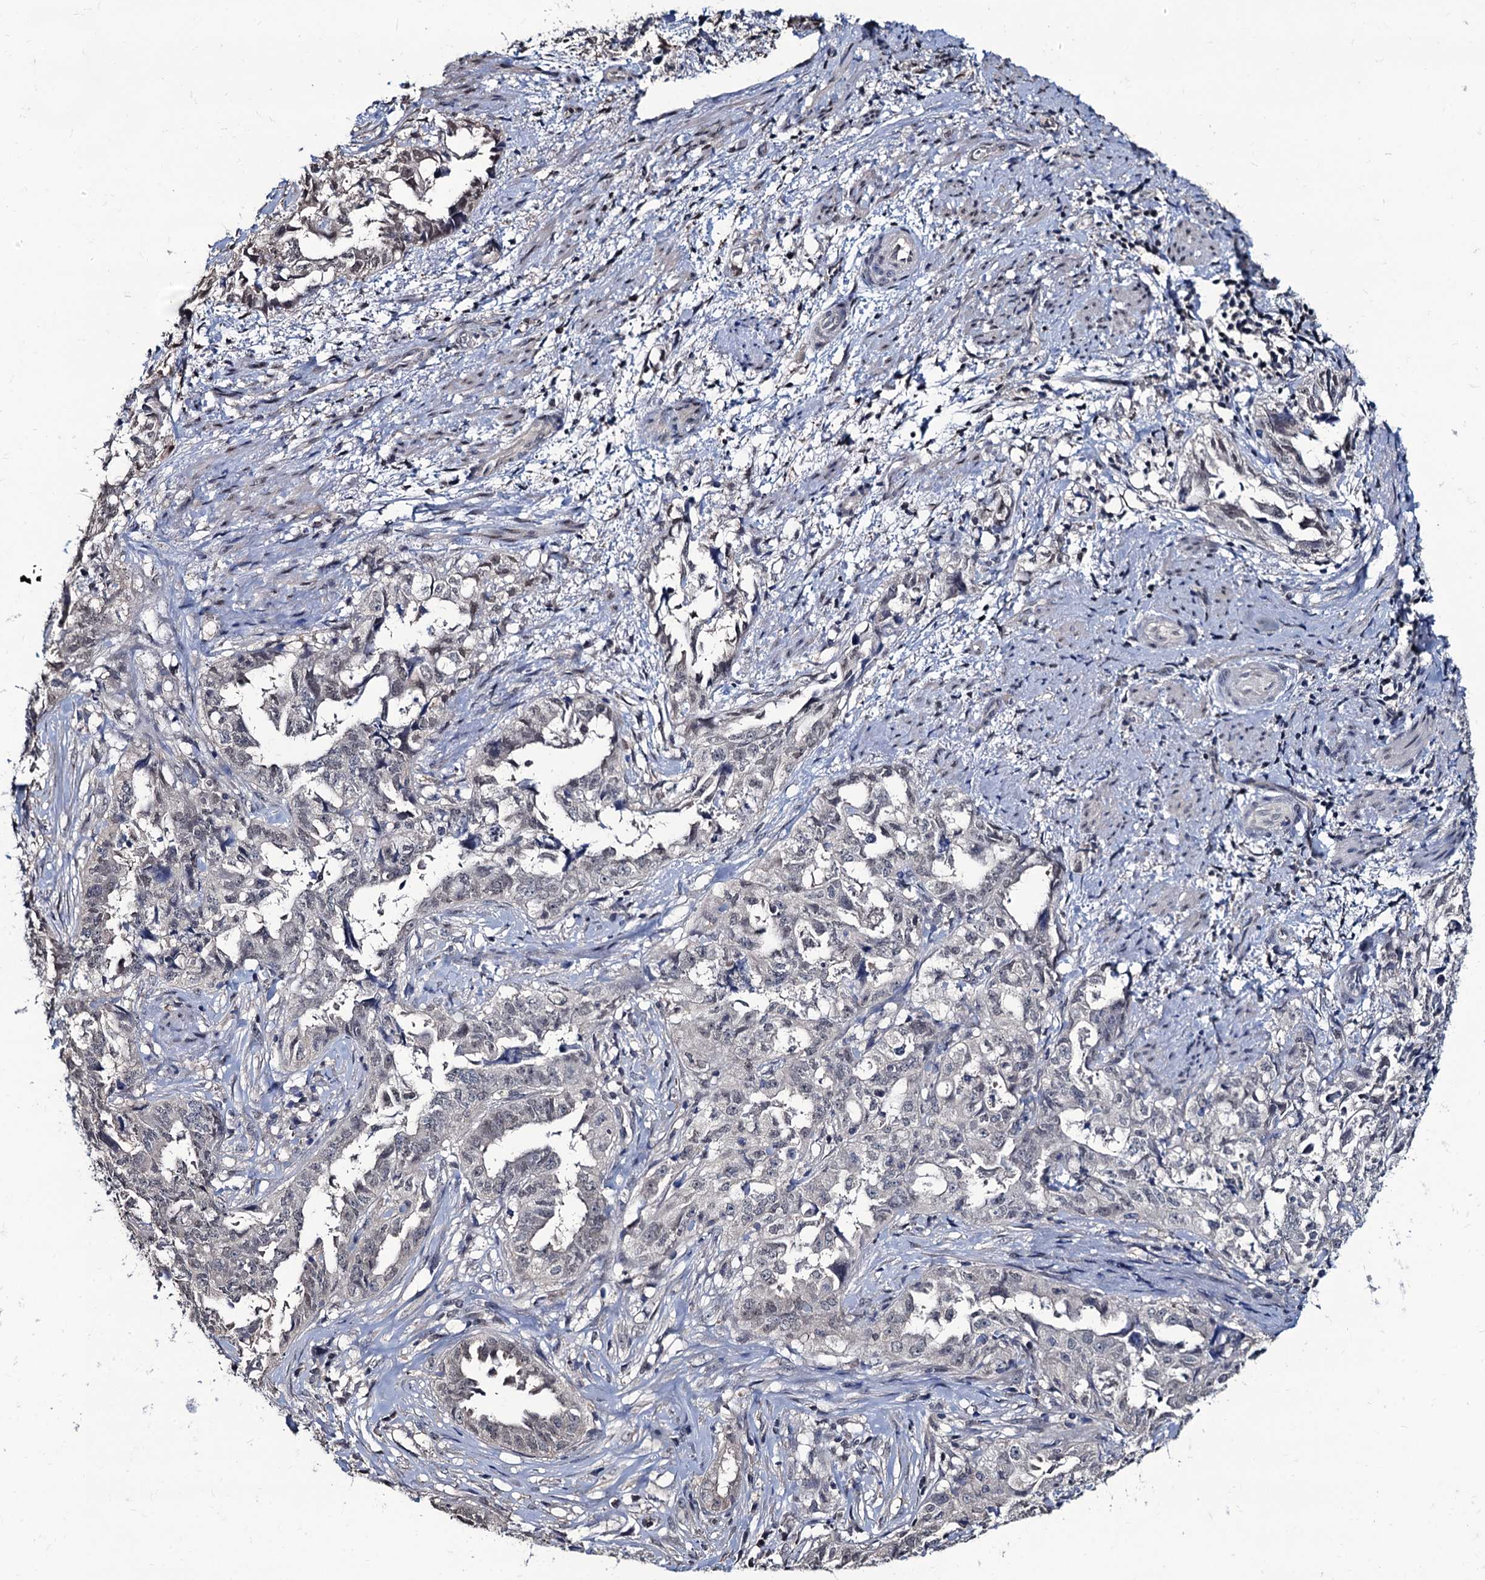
{"staining": {"intensity": "negative", "quantity": "none", "location": "none"}, "tissue": "endometrial cancer", "cell_type": "Tumor cells", "image_type": "cancer", "snomed": [{"axis": "morphology", "description": "Adenocarcinoma, NOS"}, {"axis": "topography", "description": "Endometrium"}], "caption": "The image demonstrates no significant staining in tumor cells of endometrial adenocarcinoma.", "gene": "RTKN2", "patient": {"sex": "female", "age": 65}}